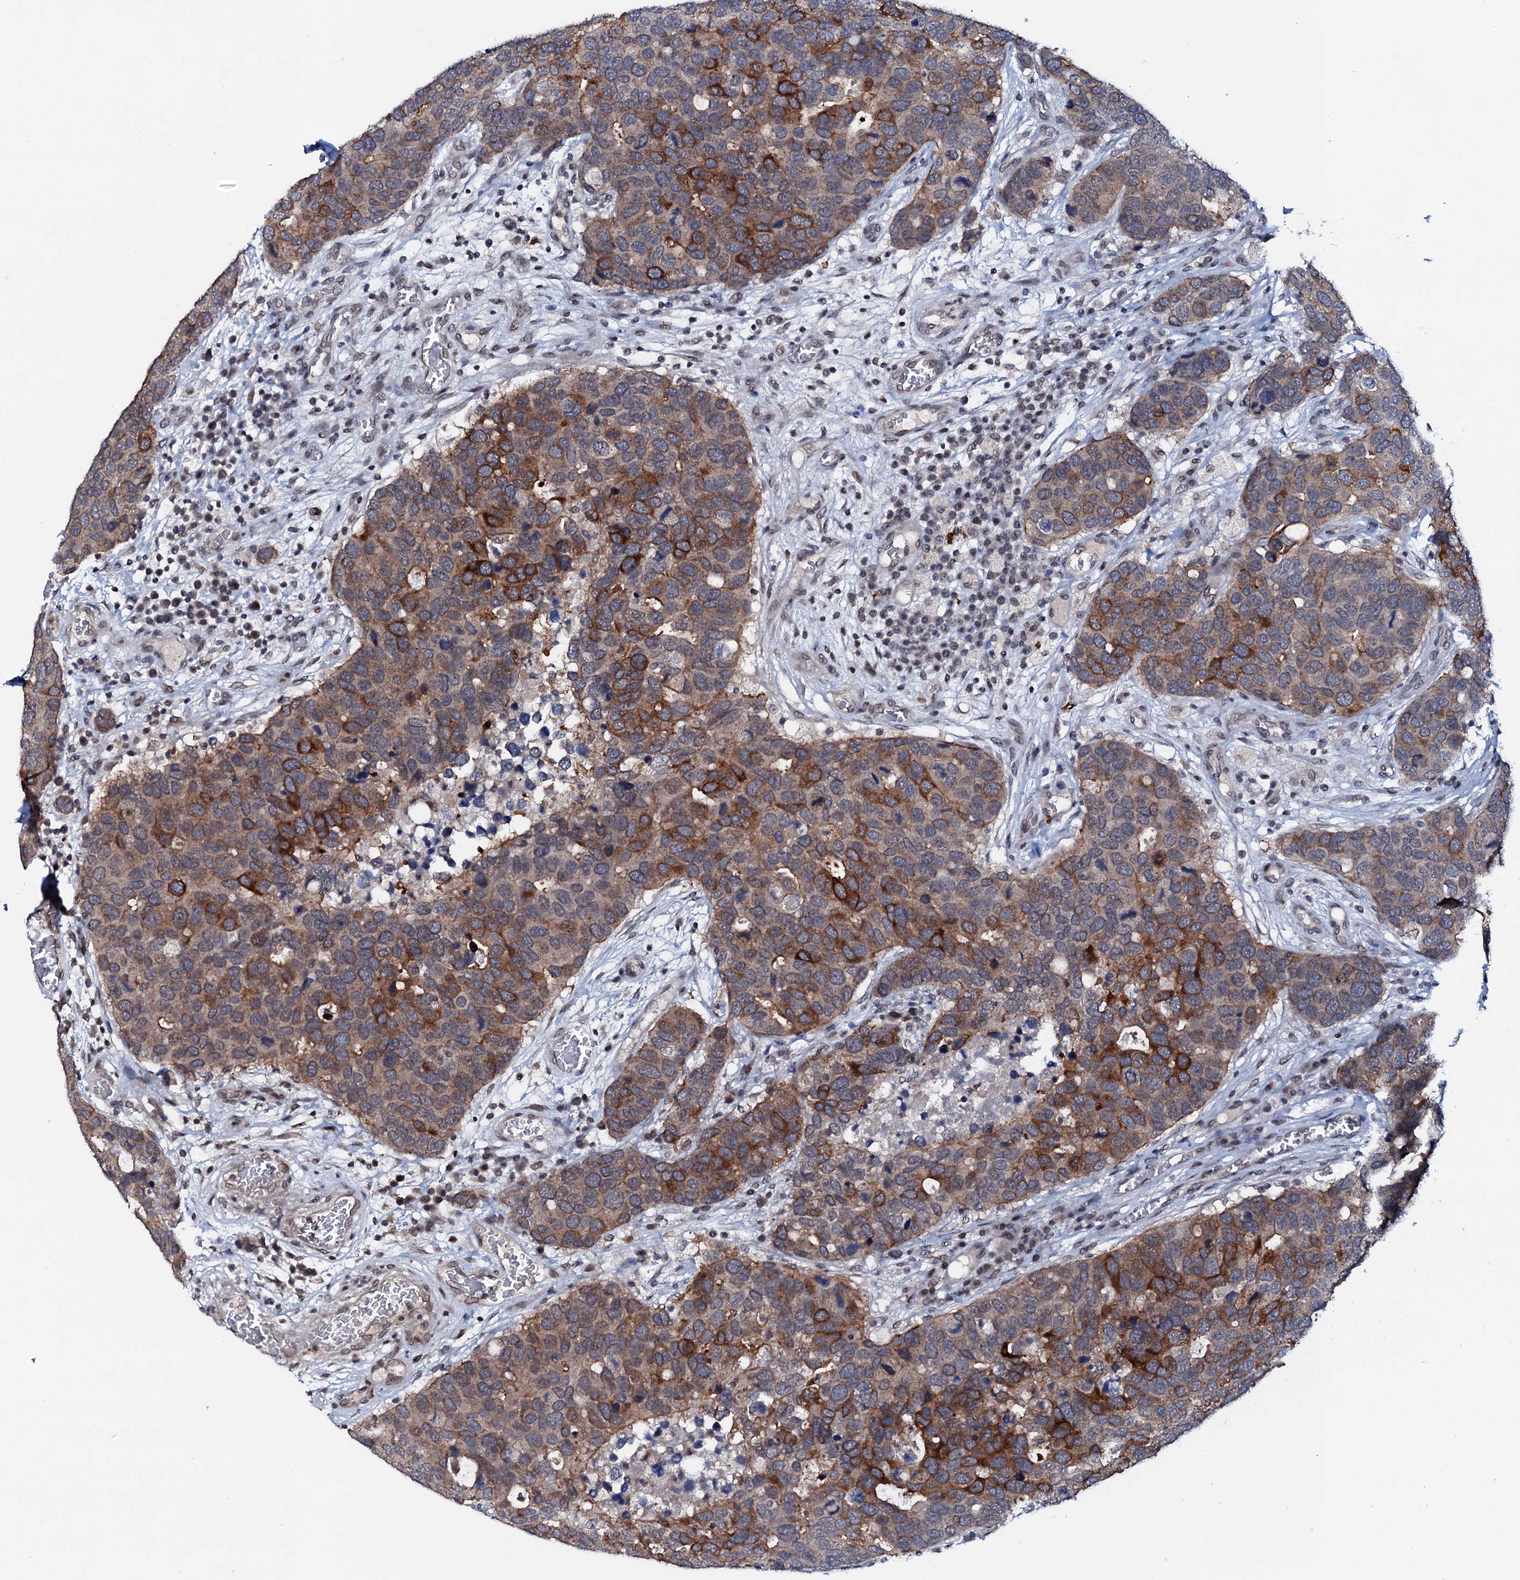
{"staining": {"intensity": "moderate", "quantity": "<25%", "location": "cytoplasmic/membranous"}, "tissue": "breast cancer", "cell_type": "Tumor cells", "image_type": "cancer", "snomed": [{"axis": "morphology", "description": "Duct carcinoma"}, {"axis": "topography", "description": "Breast"}], "caption": "There is low levels of moderate cytoplasmic/membranous staining in tumor cells of breast cancer (invasive ductal carcinoma), as demonstrated by immunohistochemical staining (brown color).", "gene": "SNTA1", "patient": {"sex": "female", "age": 83}}